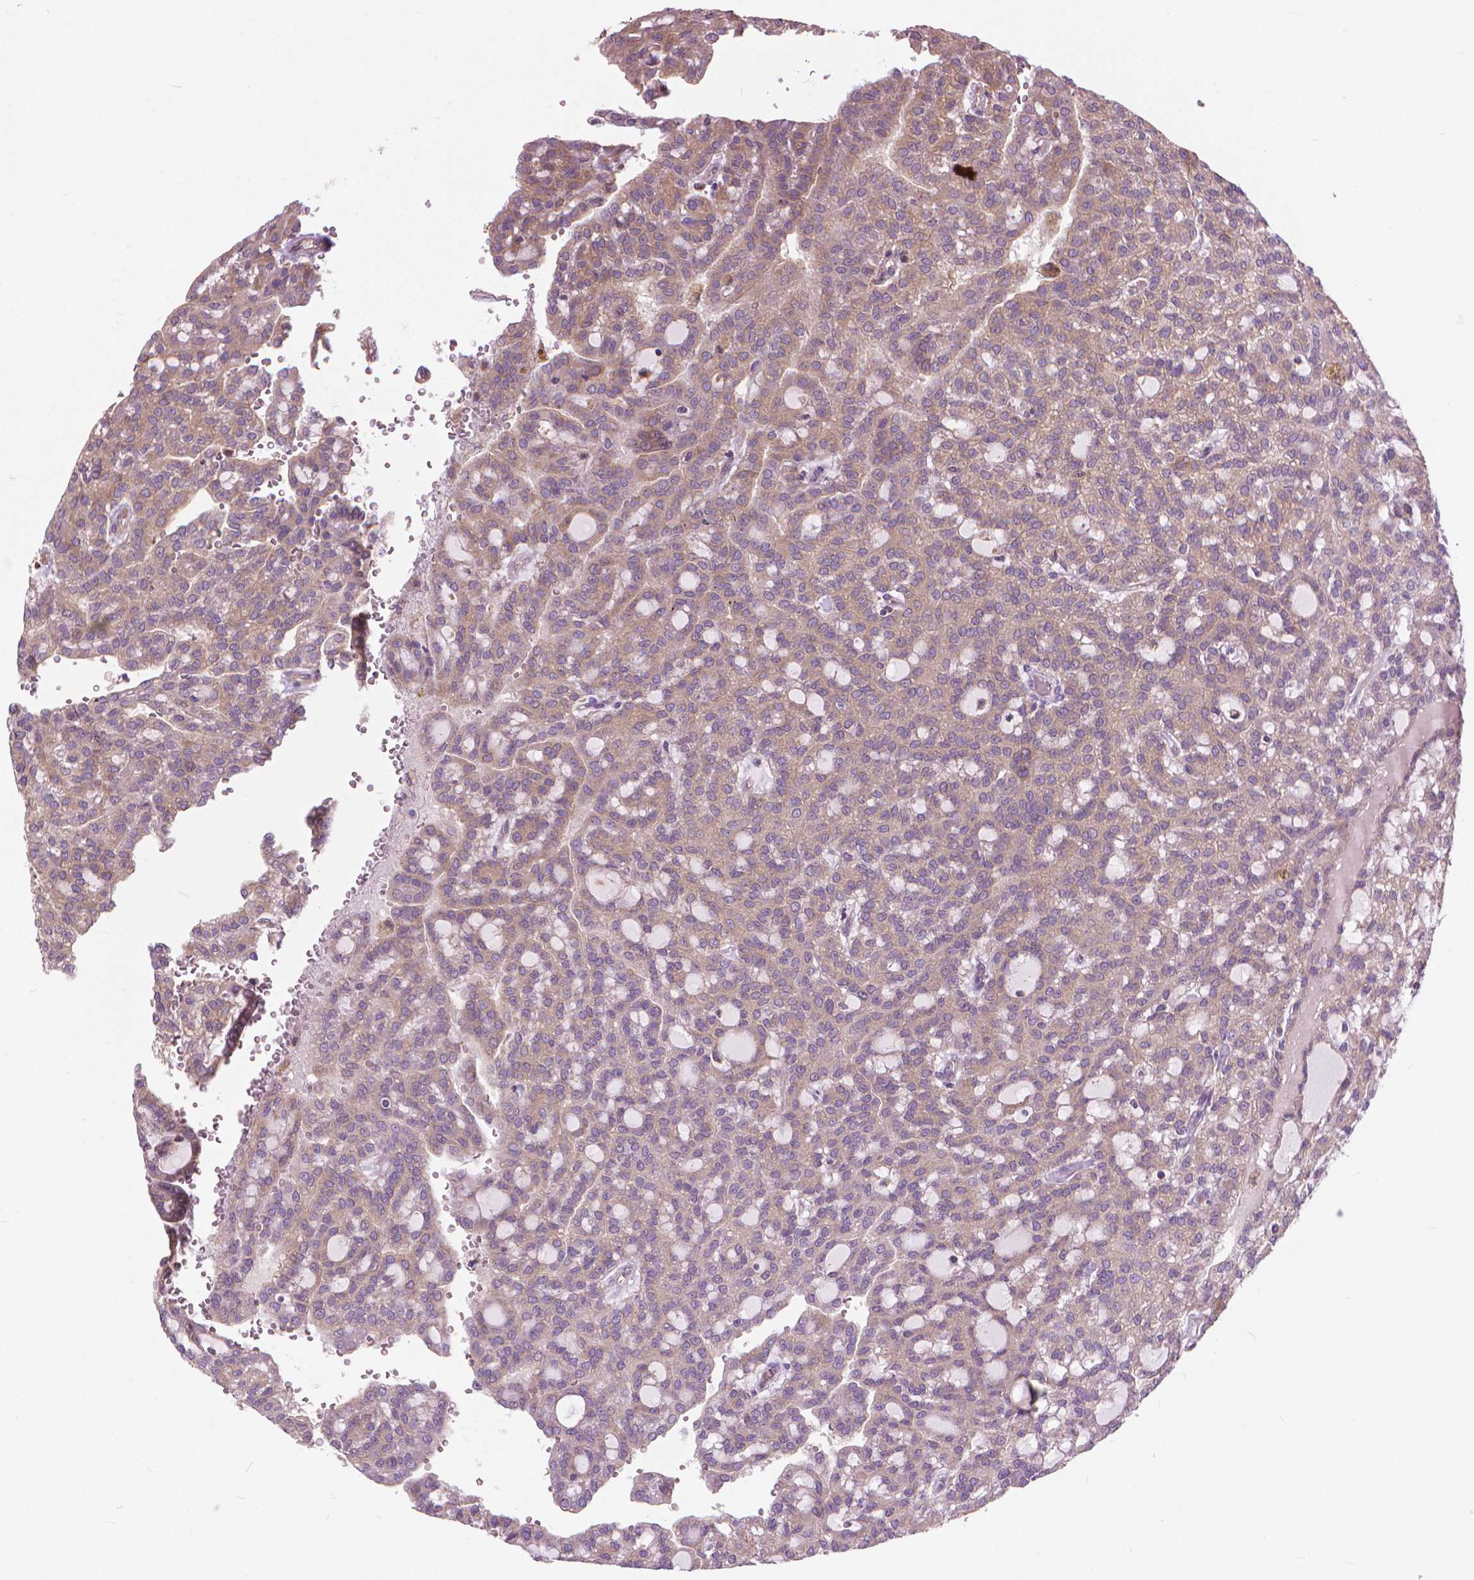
{"staining": {"intensity": "weak", "quantity": "<25%", "location": "cytoplasmic/membranous"}, "tissue": "renal cancer", "cell_type": "Tumor cells", "image_type": "cancer", "snomed": [{"axis": "morphology", "description": "Adenocarcinoma, NOS"}, {"axis": "topography", "description": "Kidney"}], "caption": "Immunohistochemistry (IHC) of renal adenocarcinoma displays no positivity in tumor cells.", "gene": "NUDT1", "patient": {"sex": "male", "age": 63}}